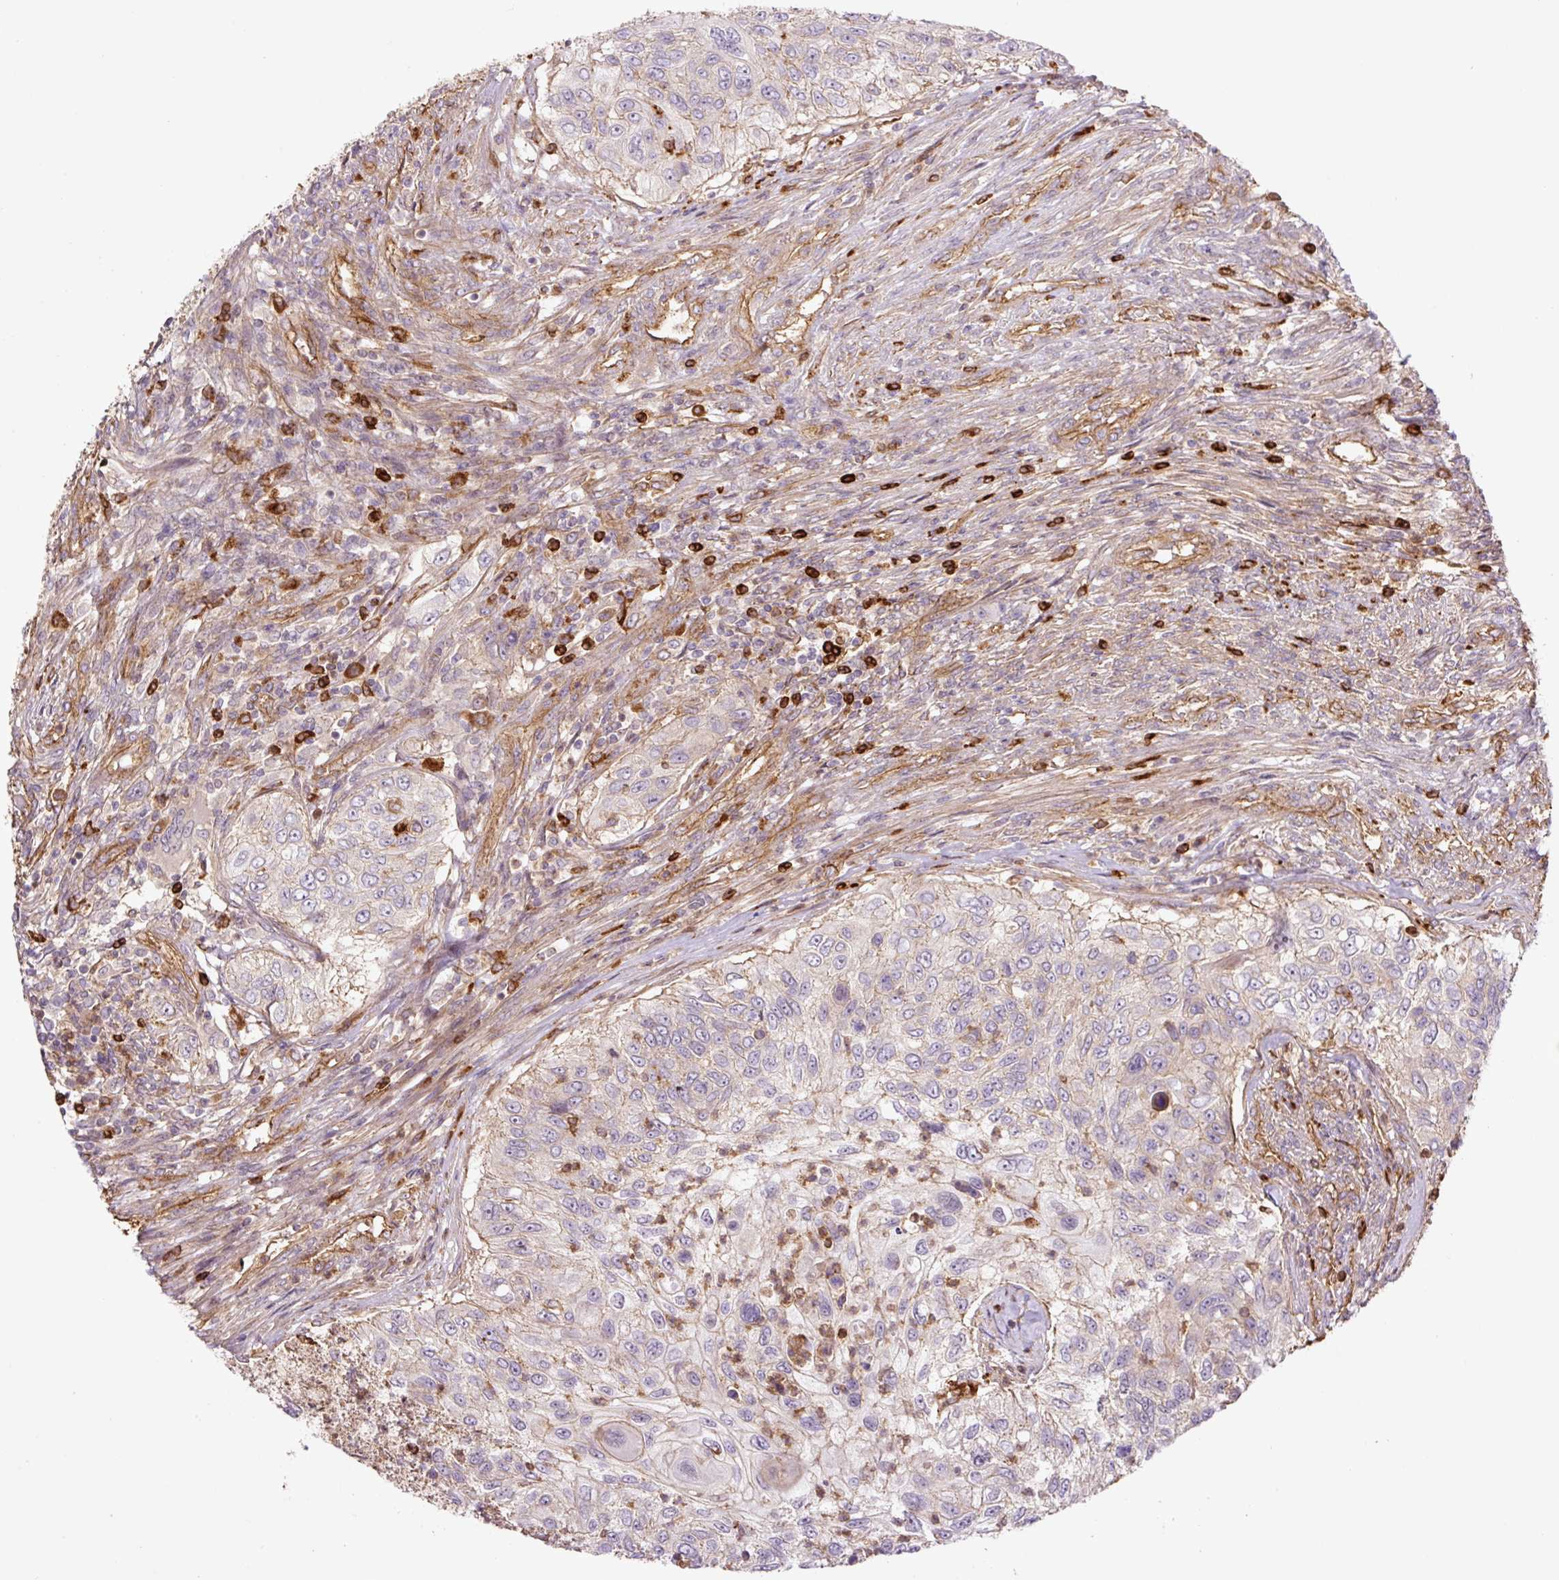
{"staining": {"intensity": "weak", "quantity": "25%-75%", "location": "cytoplasmic/membranous"}, "tissue": "urothelial cancer", "cell_type": "Tumor cells", "image_type": "cancer", "snomed": [{"axis": "morphology", "description": "Urothelial carcinoma, High grade"}, {"axis": "topography", "description": "Urinary bladder"}], "caption": "Approximately 25%-75% of tumor cells in high-grade urothelial carcinoma demonstrate weak cytoplasmic/membranous protein staining as visualized by brown immunohistochemical staining.", "gene": "B3GALT5", "patient": {"sex": "female", "age": 60}}